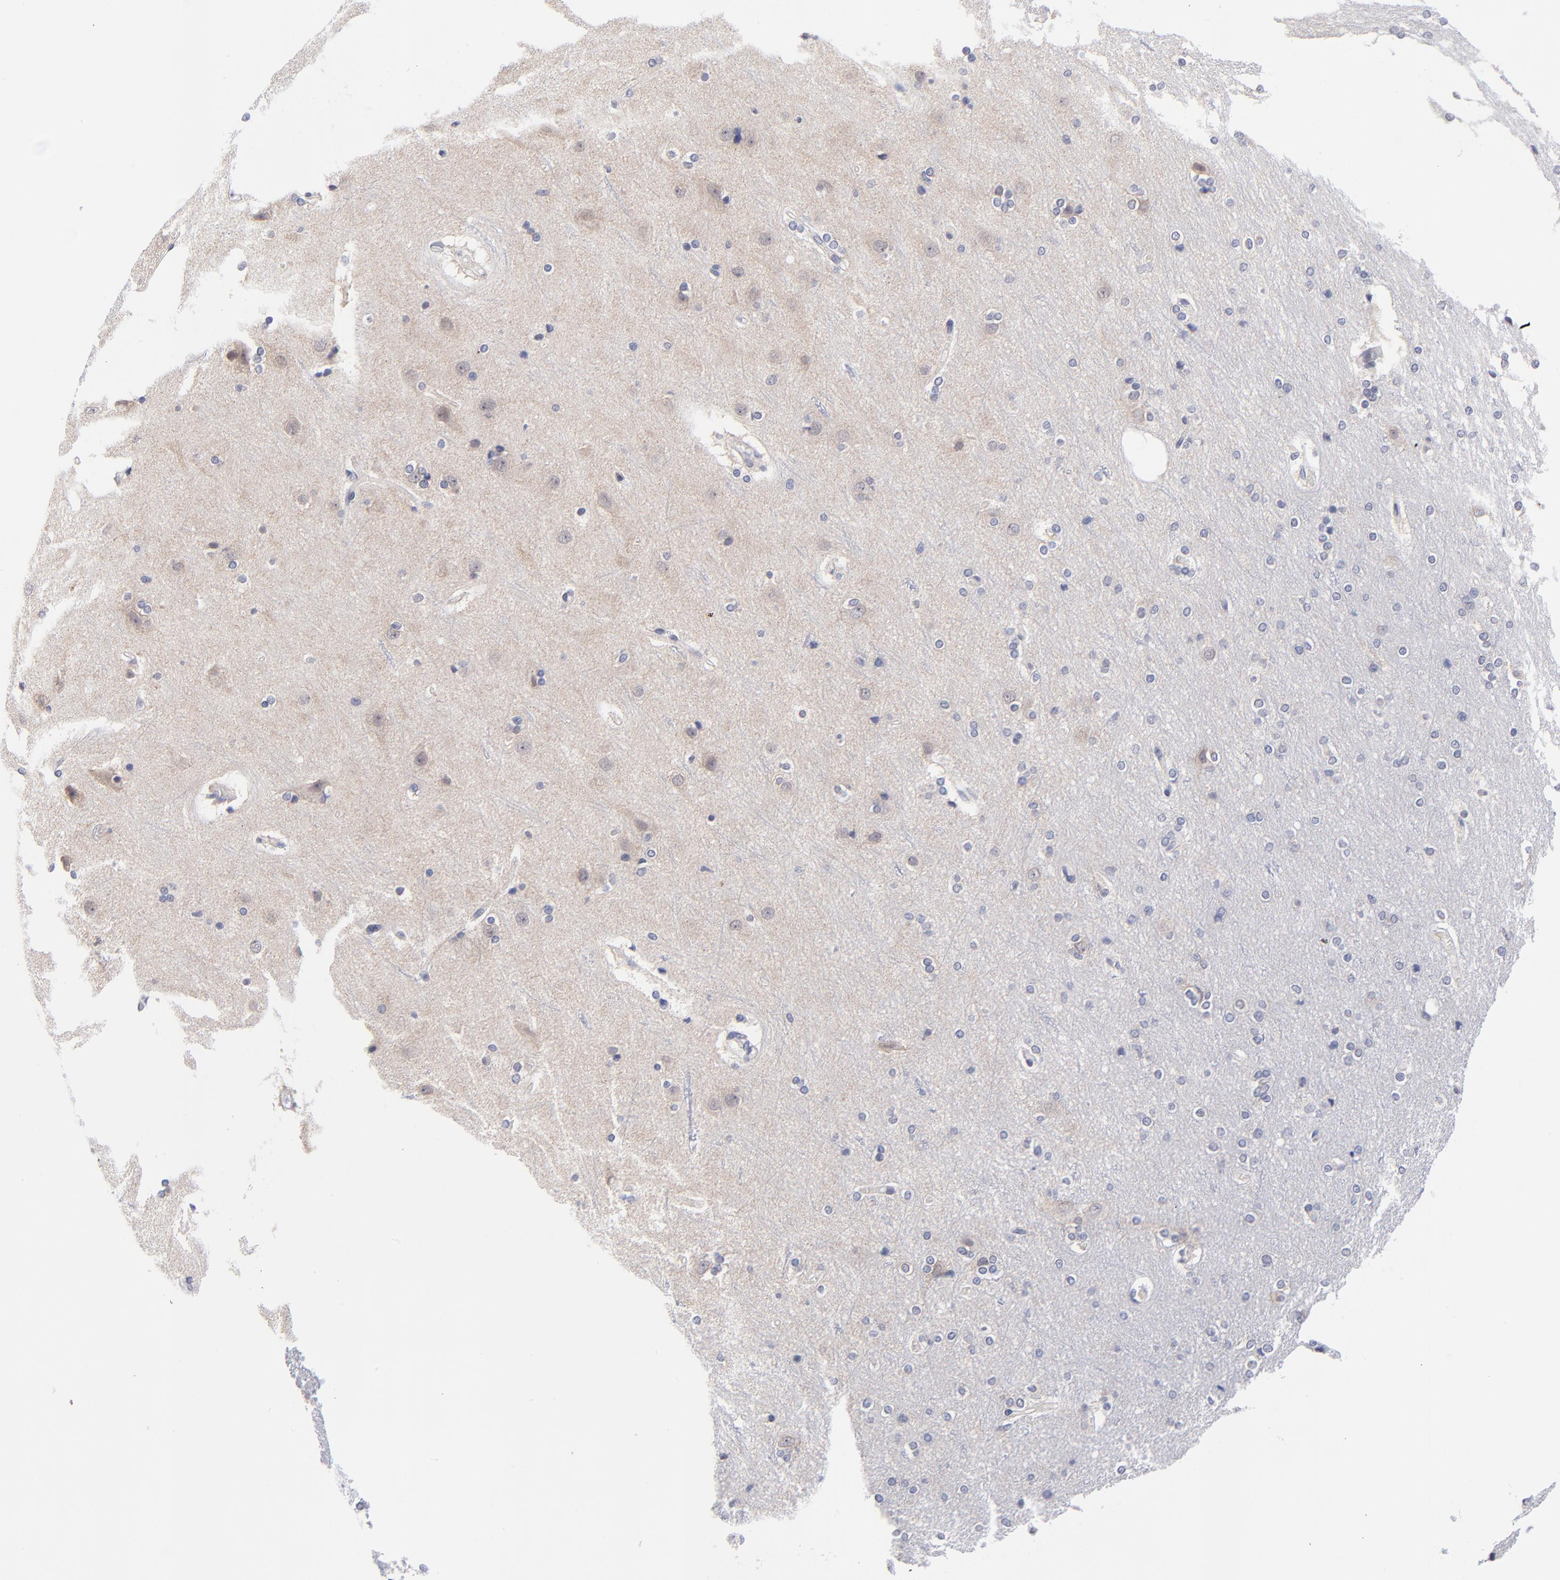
{"staining": {"intensity": "weak", "quantity": "25%-75%", "location": "cytoplasmic/membranous"}, "tissue": "cerebral cortex", "cell_type": "Endothelial cells", "image_type": "normal", "snomed": [{"axis": "morphology", "description": "Normal tissue, NOS"}, {"axis": "topography", "description": "Cerebral cortex"}], "caption": "This micrograph demonstrates IHC staining of normal cerebral cortex, with low weak cytoplasmic/membranous positivity in approximately 25%-75% of endothelial cells.", "gene": "FBXO8", "patient": {"sex": "male", "age": 62}}